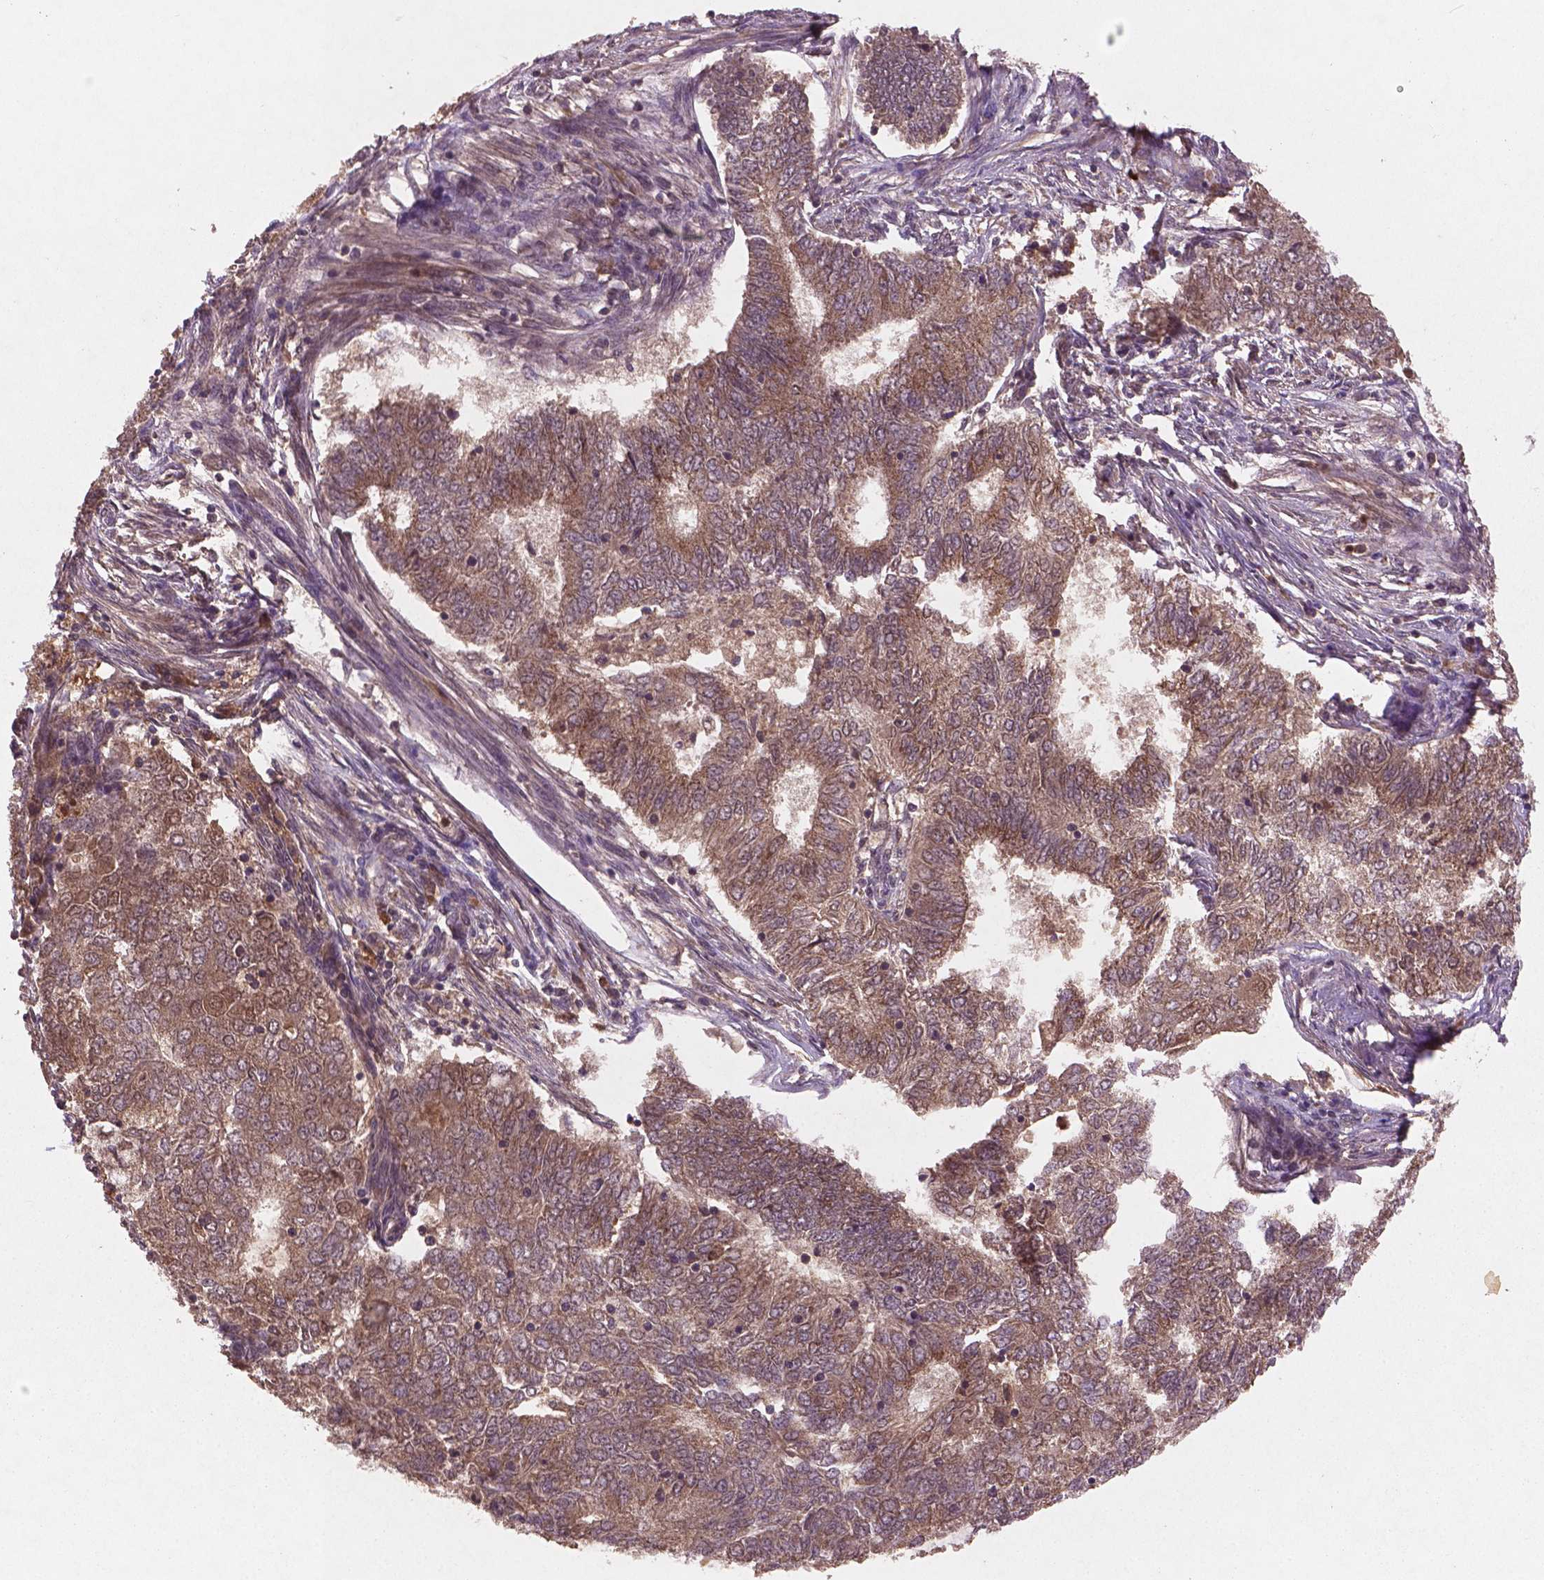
{"staining": {"intensity": "moderate", "quantity": ">75%", "location": "cytoplasmic/membranous"}, "tissue": "endometrial cancer", "cell_type": "Tumor cells", "image_type": "cancer", "snomed": [{"axis": "morphology", "description": "Adenocarcinoma, NOS"}, {"axis": "topography", "description": "Endometrium"}], "caption": "The immunohistochemical stain highlights moderate cytoplasmic/membranous expression in tumor cells of endometrial adenocarcinoma tissue.", "gene": "NIPAL2", "patient": {"sex": "female", "age": 62}}